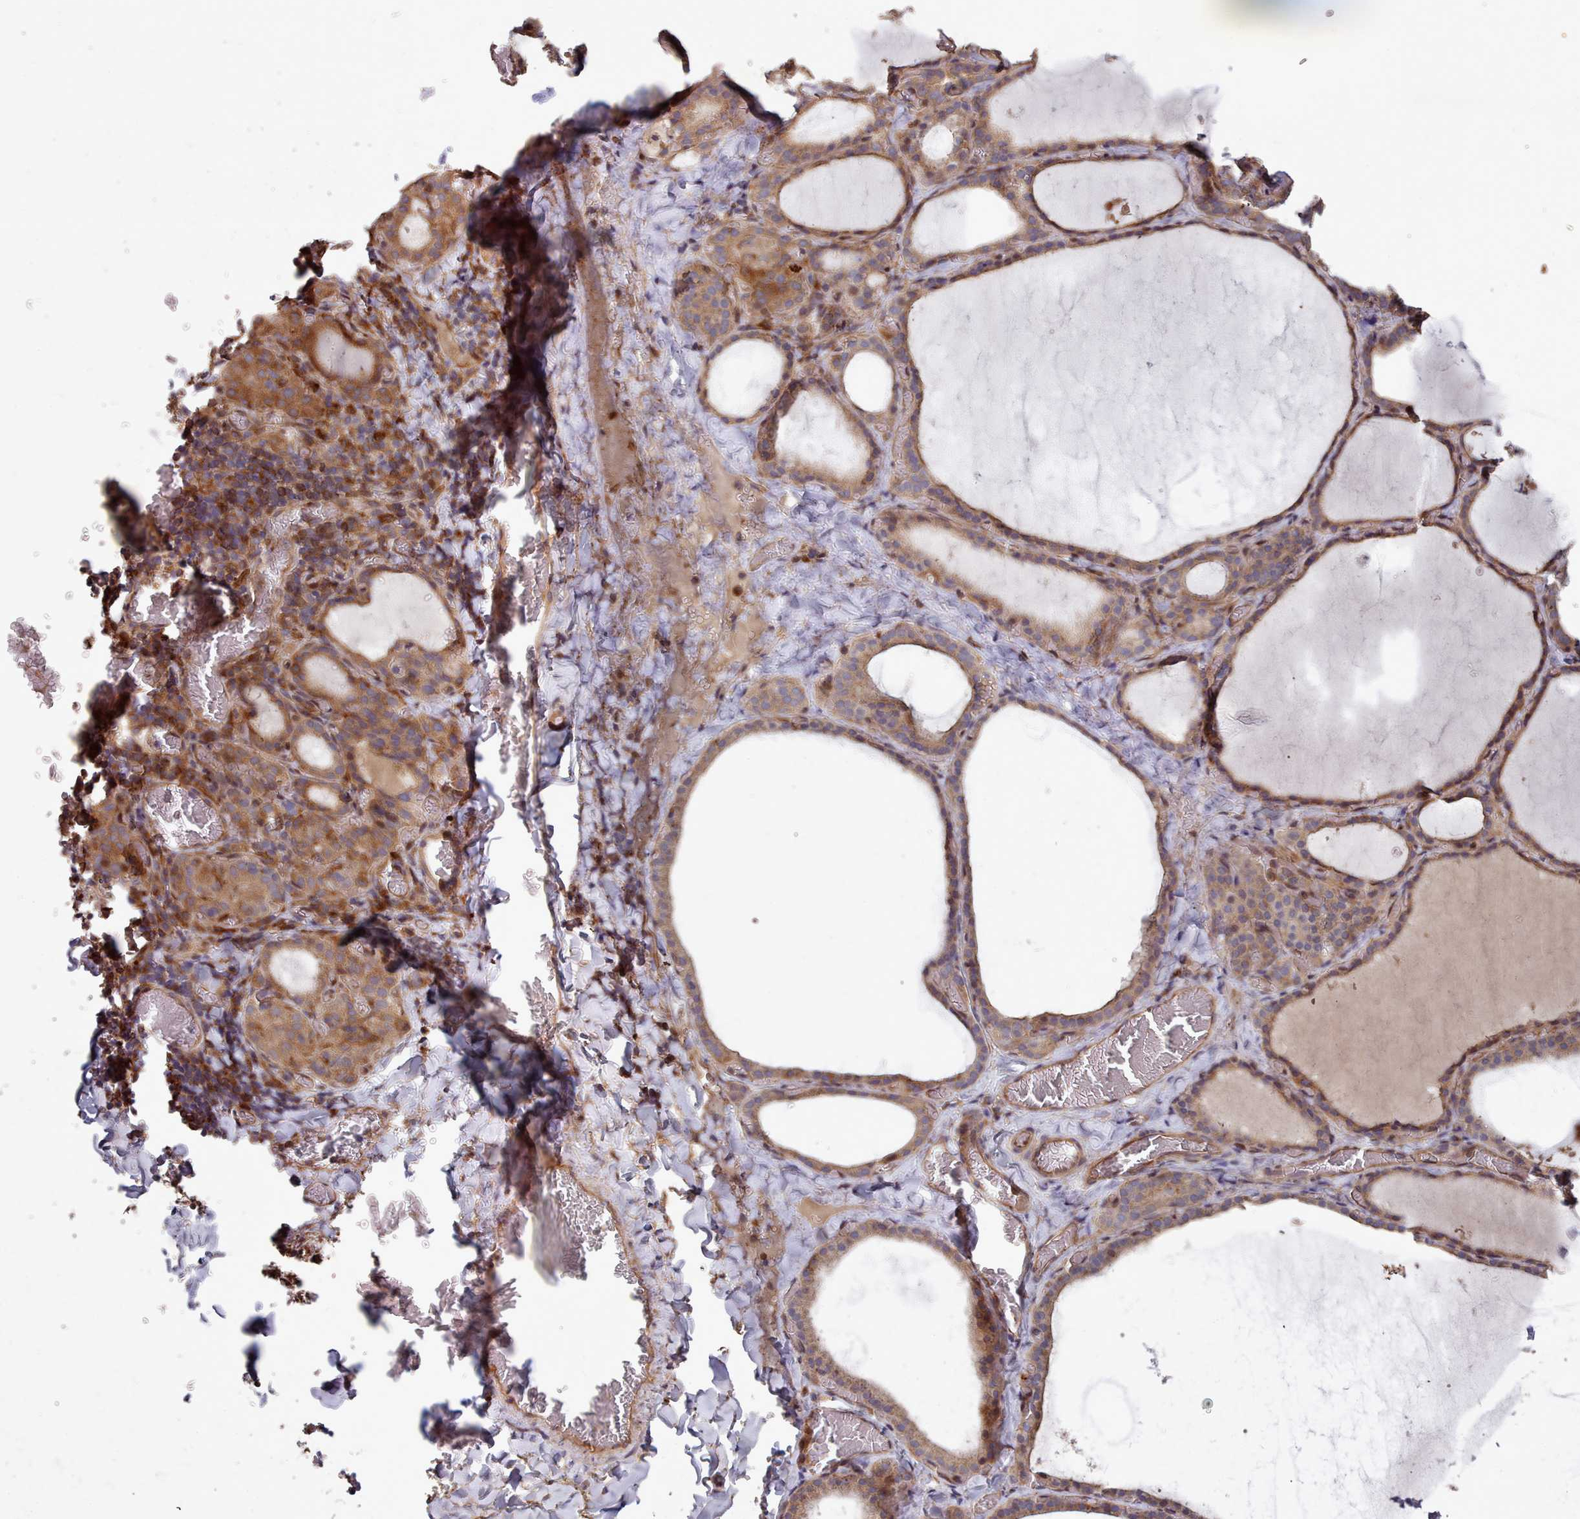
{"staining": {"intensity": "moderate", "quantity": ">75%", "location": "cytoplasmic/membranous"}, "tissue": "thyroid gland", "cell_type": "Glandular cells", "image_type": "normal", "snomed": [{"axis": "morphology", "description": "Normal tissue, NOS"}, {"axis": "topography", "description": "Thyroid gland"}], "caption": "Thyroid gland stained for a protein (brown) reveals moderate cytoplasmic/membranous positive expression in about >75% of glandular cells.", "gene": "THSD7B", "patient": {"sex": "female", "age": 39}}